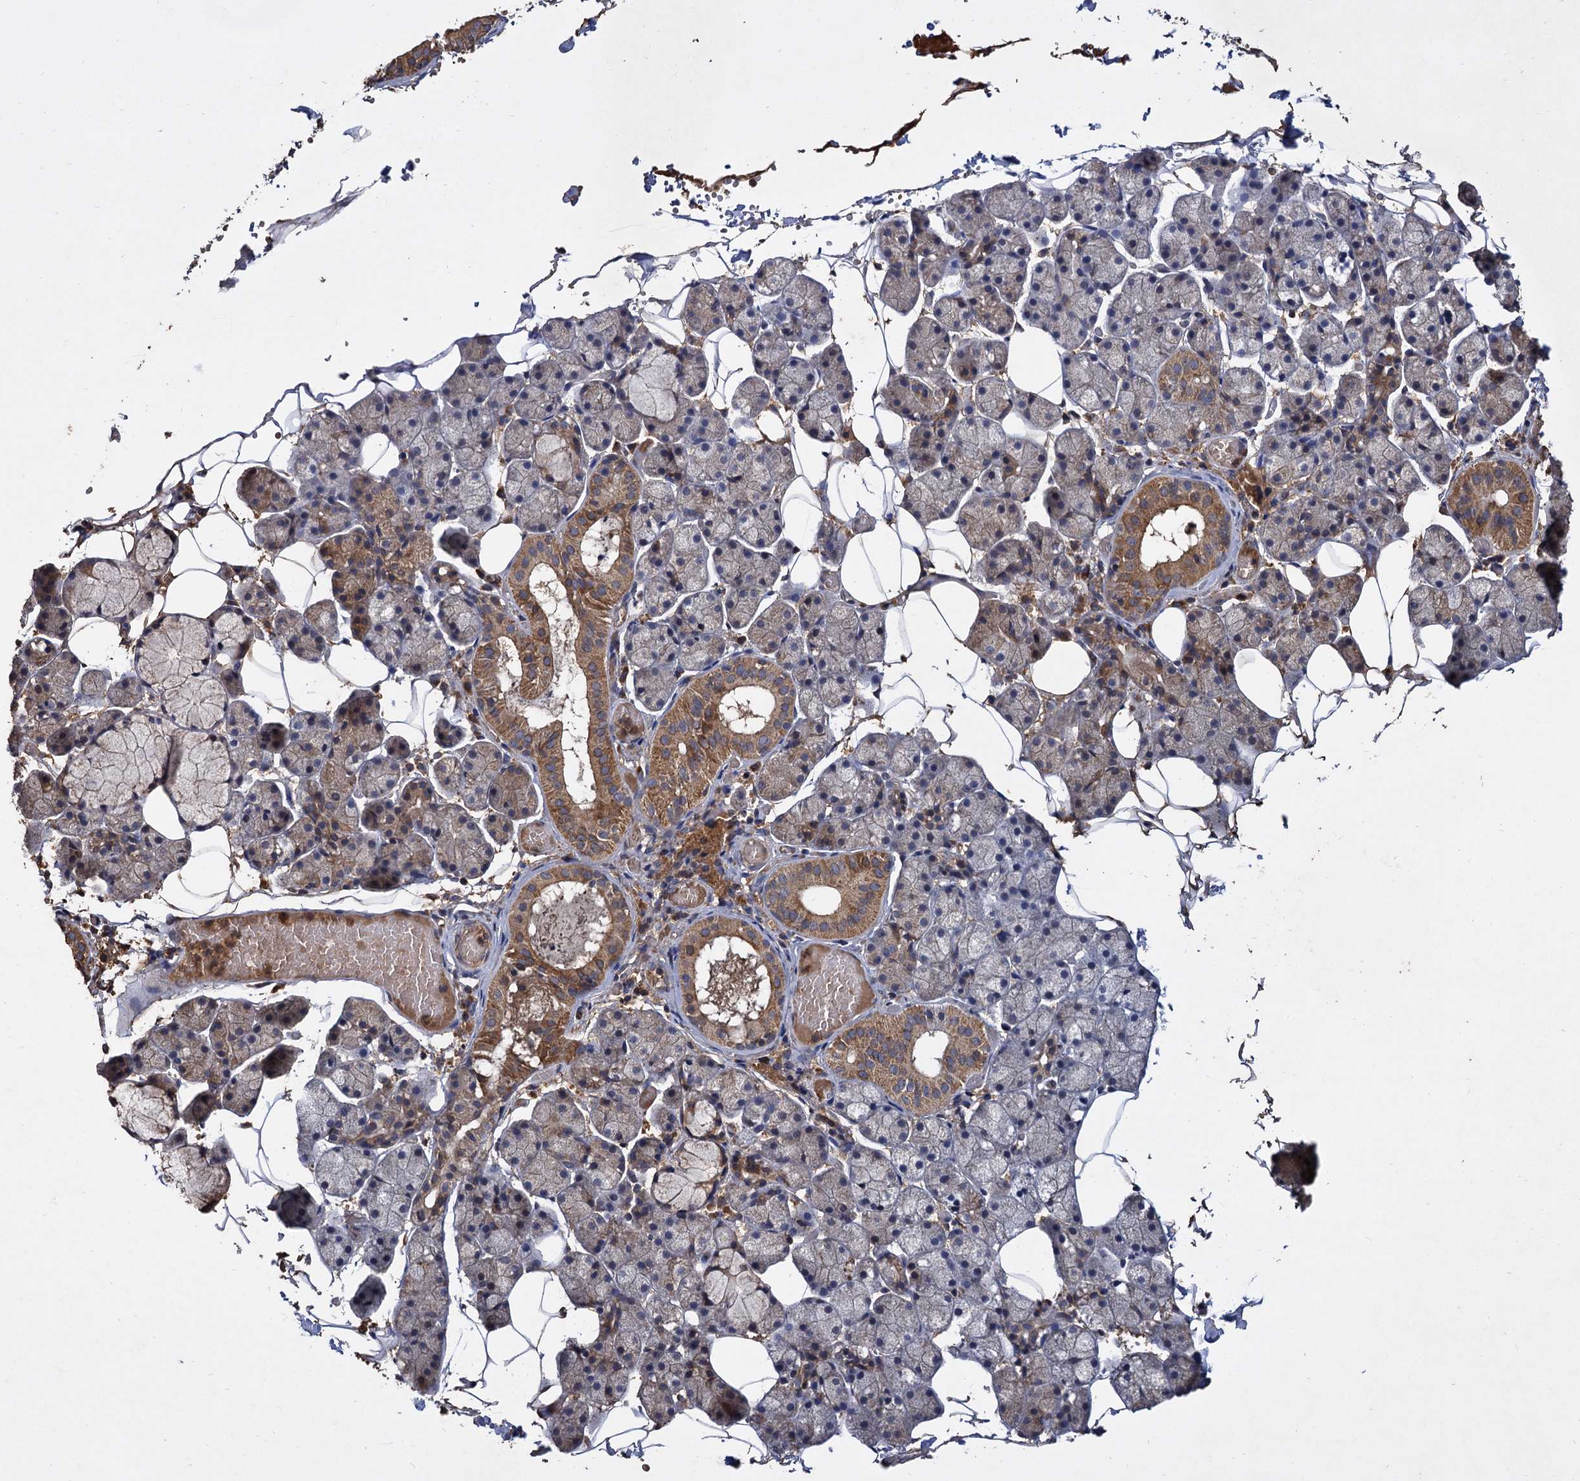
{"staining": {"intensity": "strong", "quantity": "25%-75%", "location": "cytoplasmic/membranous"}, "tissue": "salivary gland", "cell_type": "Glandular cells", "image_type": "normal", "snomed": [{"axis": "morphology", "description": "Normal tissue, NOS"}, {"axis": "topography", "description": "Salivary gland"}], "caption": "Salivary gland stained for a protein (brown) displays strong cytoplasmic/membranous positive expression in about 25%-75% of glandular cells.", "gene": "GCLC", "patient": {"sex": "female", "age": 33}}